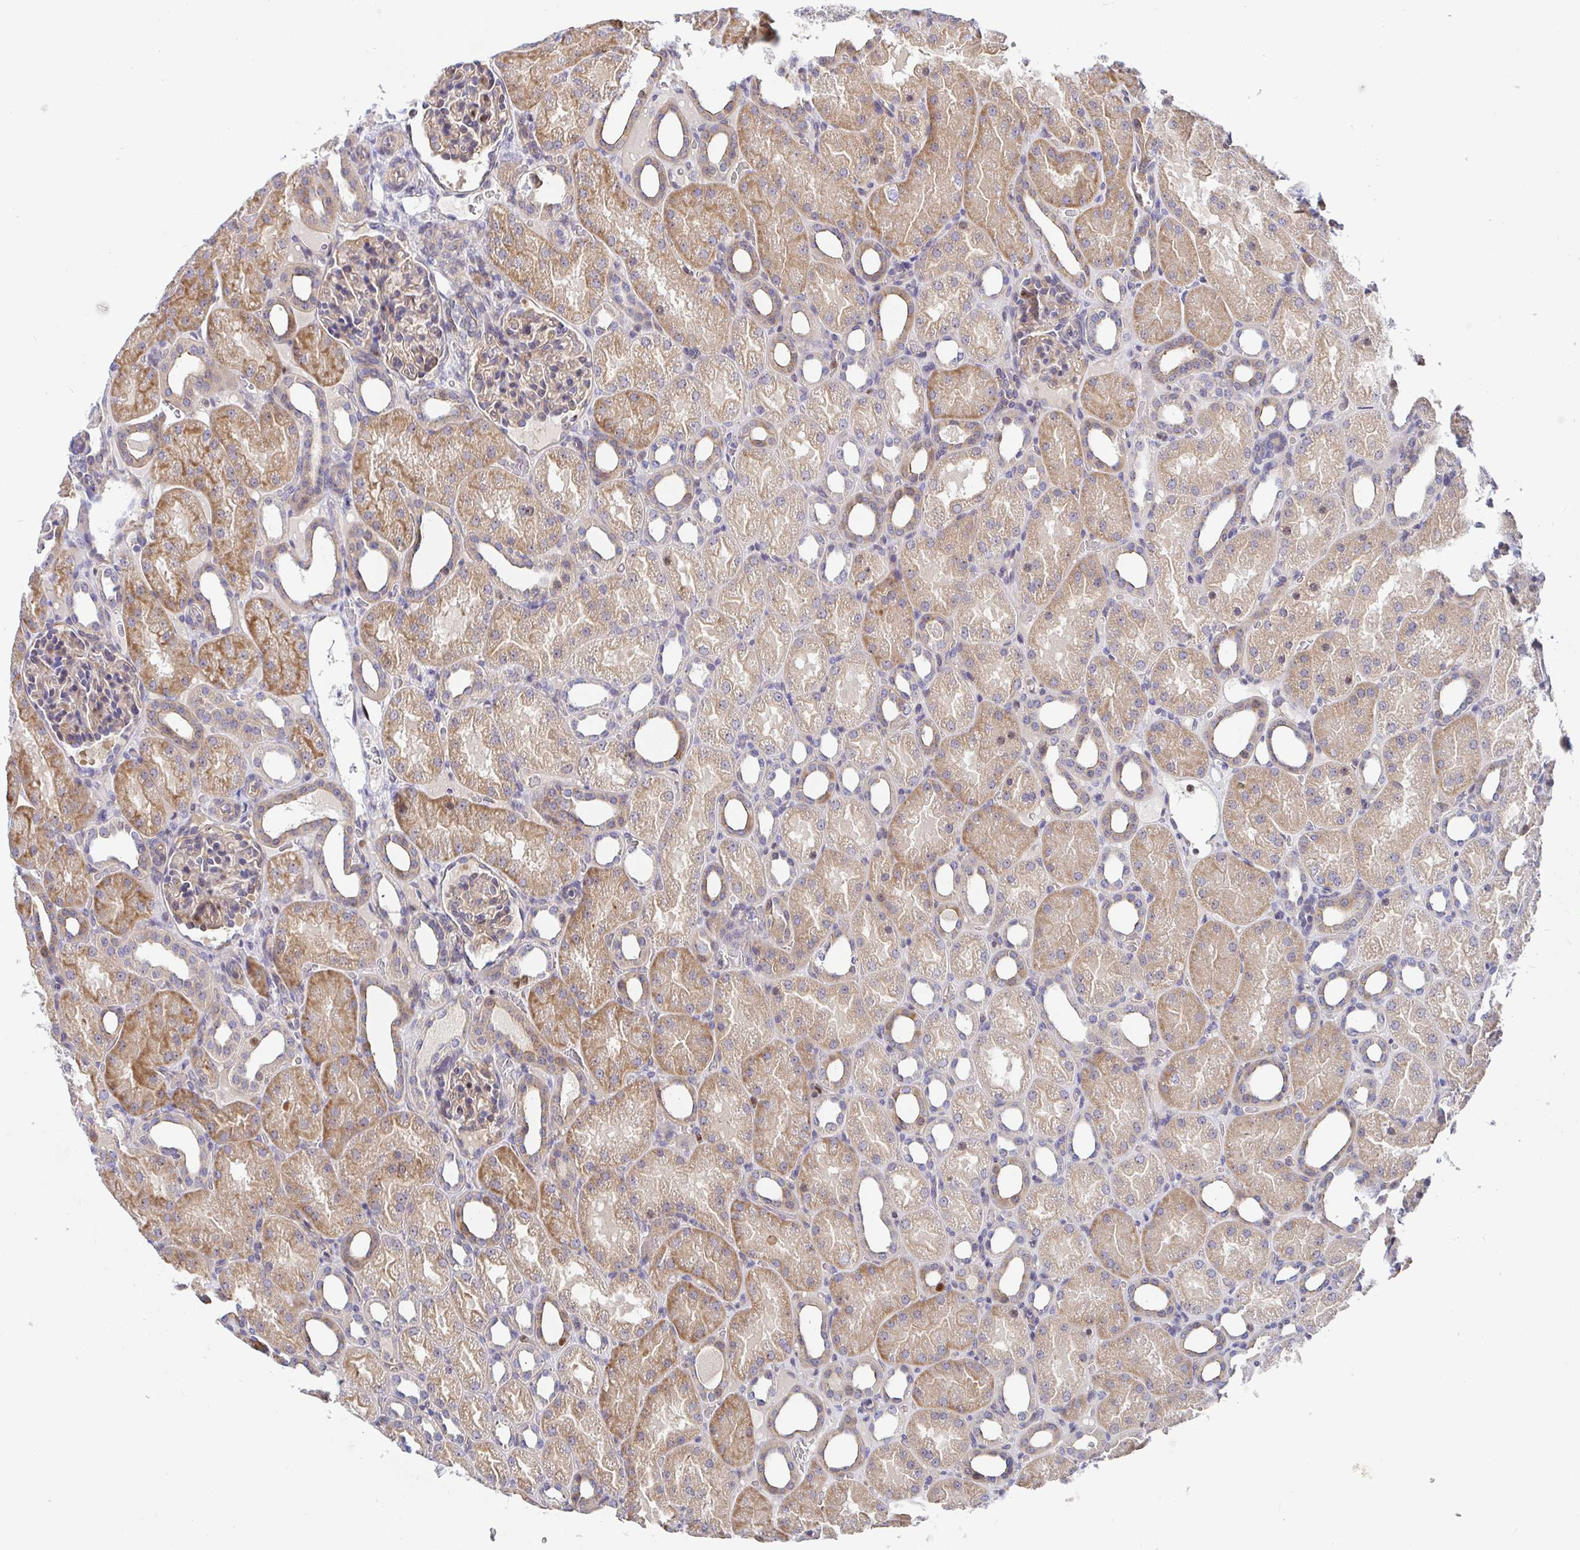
{"staining": {"intensity": "weak", "quantity": "25%-75%", "location": "cytoplasmic/membranous"}, "tissue": "kidney", "cell_type": "Cells in glomeruli", "image_type": "normal", "snomed": [{"axis": "morphology", "description": "Normal tissue, NOS"}, {"axis": "topography", "description": "Kidney"}], "caption": "Protein staining of unremarkable kidney exhibits weak cytoplasmic/membranous staining in about 25%-75% of cells in glomeruli.", "gene": "TIMELESS", "patient": {"sex": "male", "age": 2}}